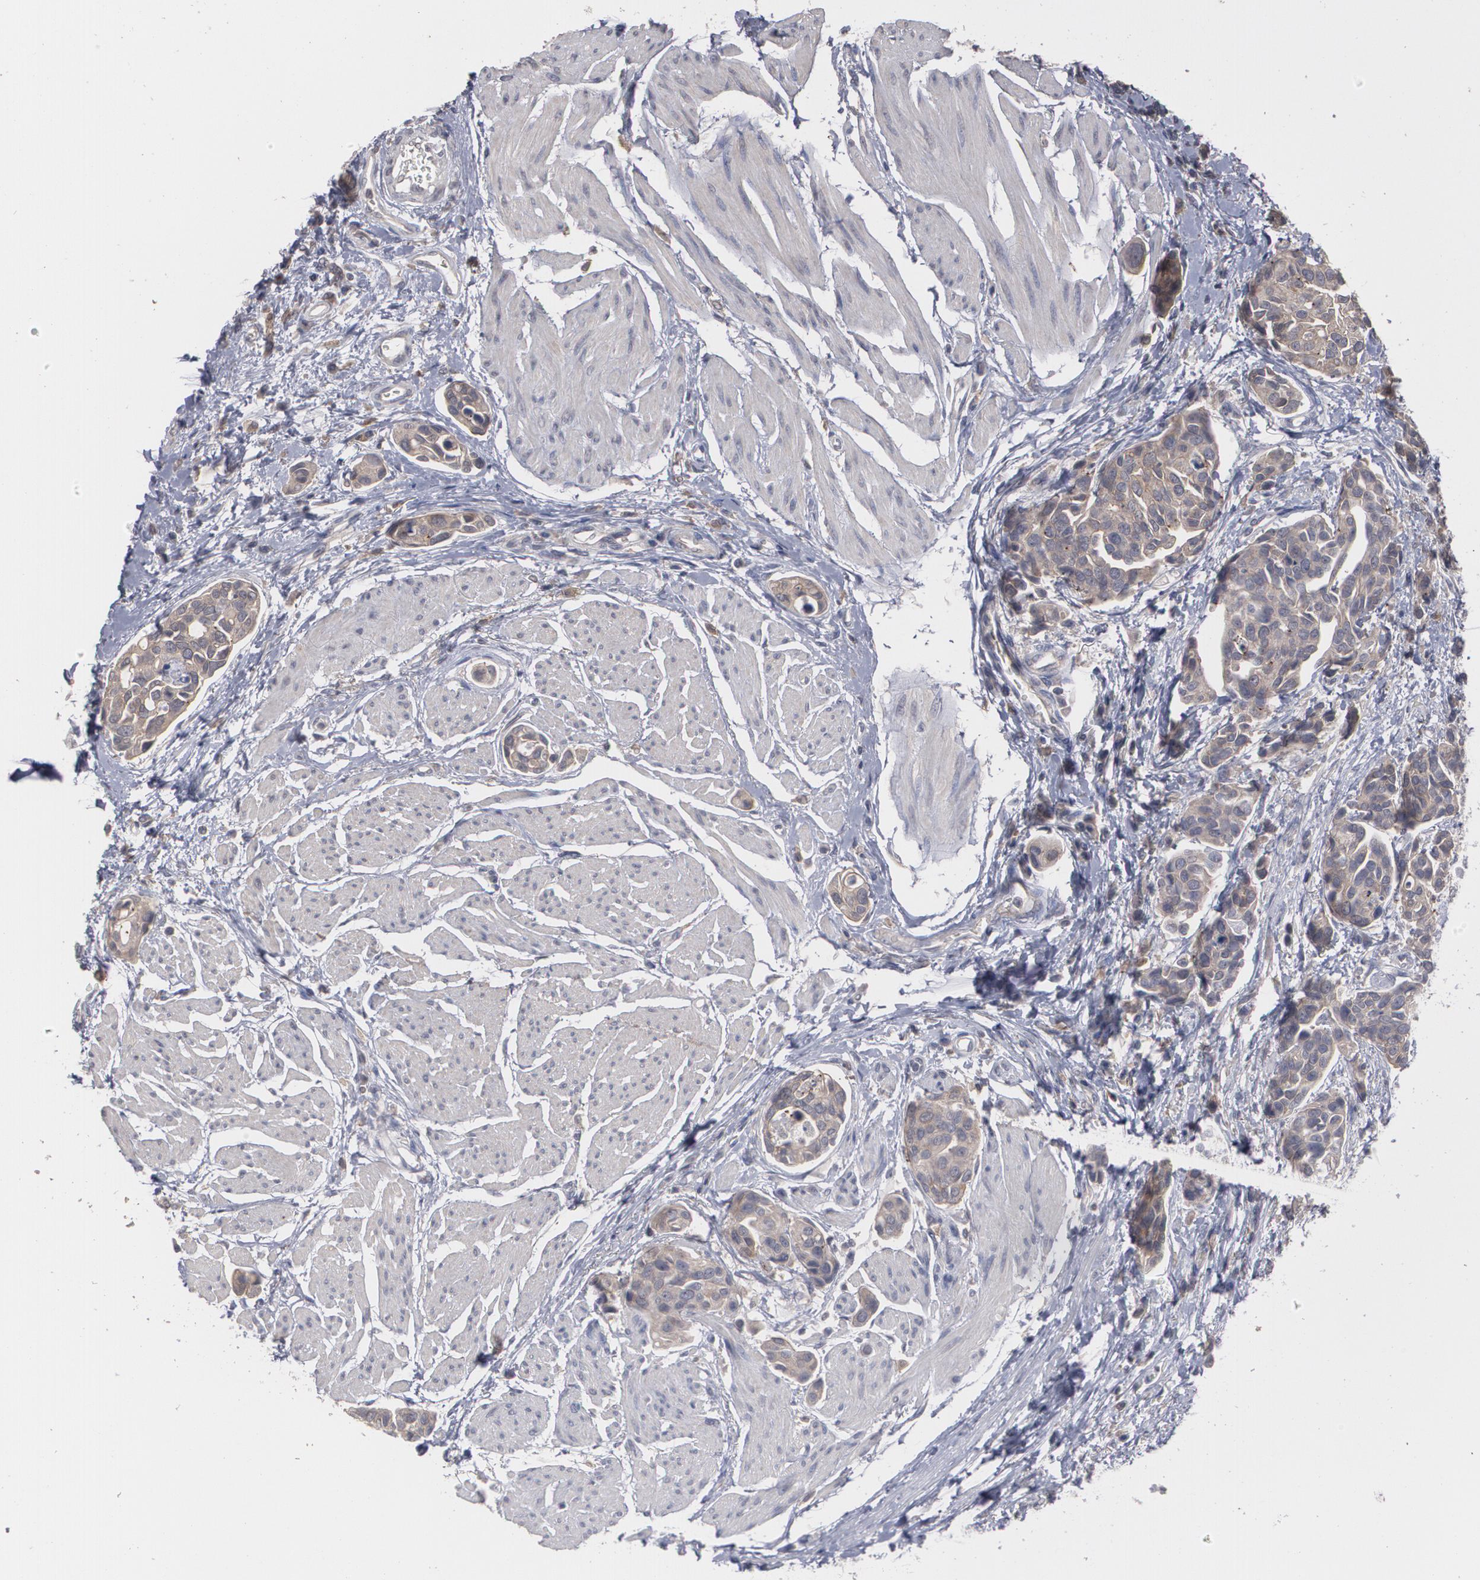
{"staining": {"intensity": "moderate", "quantity": ">75%", "location": "cytoplasmic/membranous"}, "tissue": "urothelial cancer", "cell_type": "Tumor cells", "image_type": "cancer", "snomed": [{"axis": "morphology", "description": "Urothelial carcinoma, High grade"}, {"axis": "topography", "description": "Urinary bladder"}], "caption": "Immunohistochemistry (IHC) (DAB (3,3'-diaminobenzidine)) staining of urothelial carcinoma (high-grade) exhibits moderate cytoplasmic/membranous protein positivity in approximately >75% of tumor cells.", "gene": "ARF6", "patient": {"sex": "male", "age": 78}}